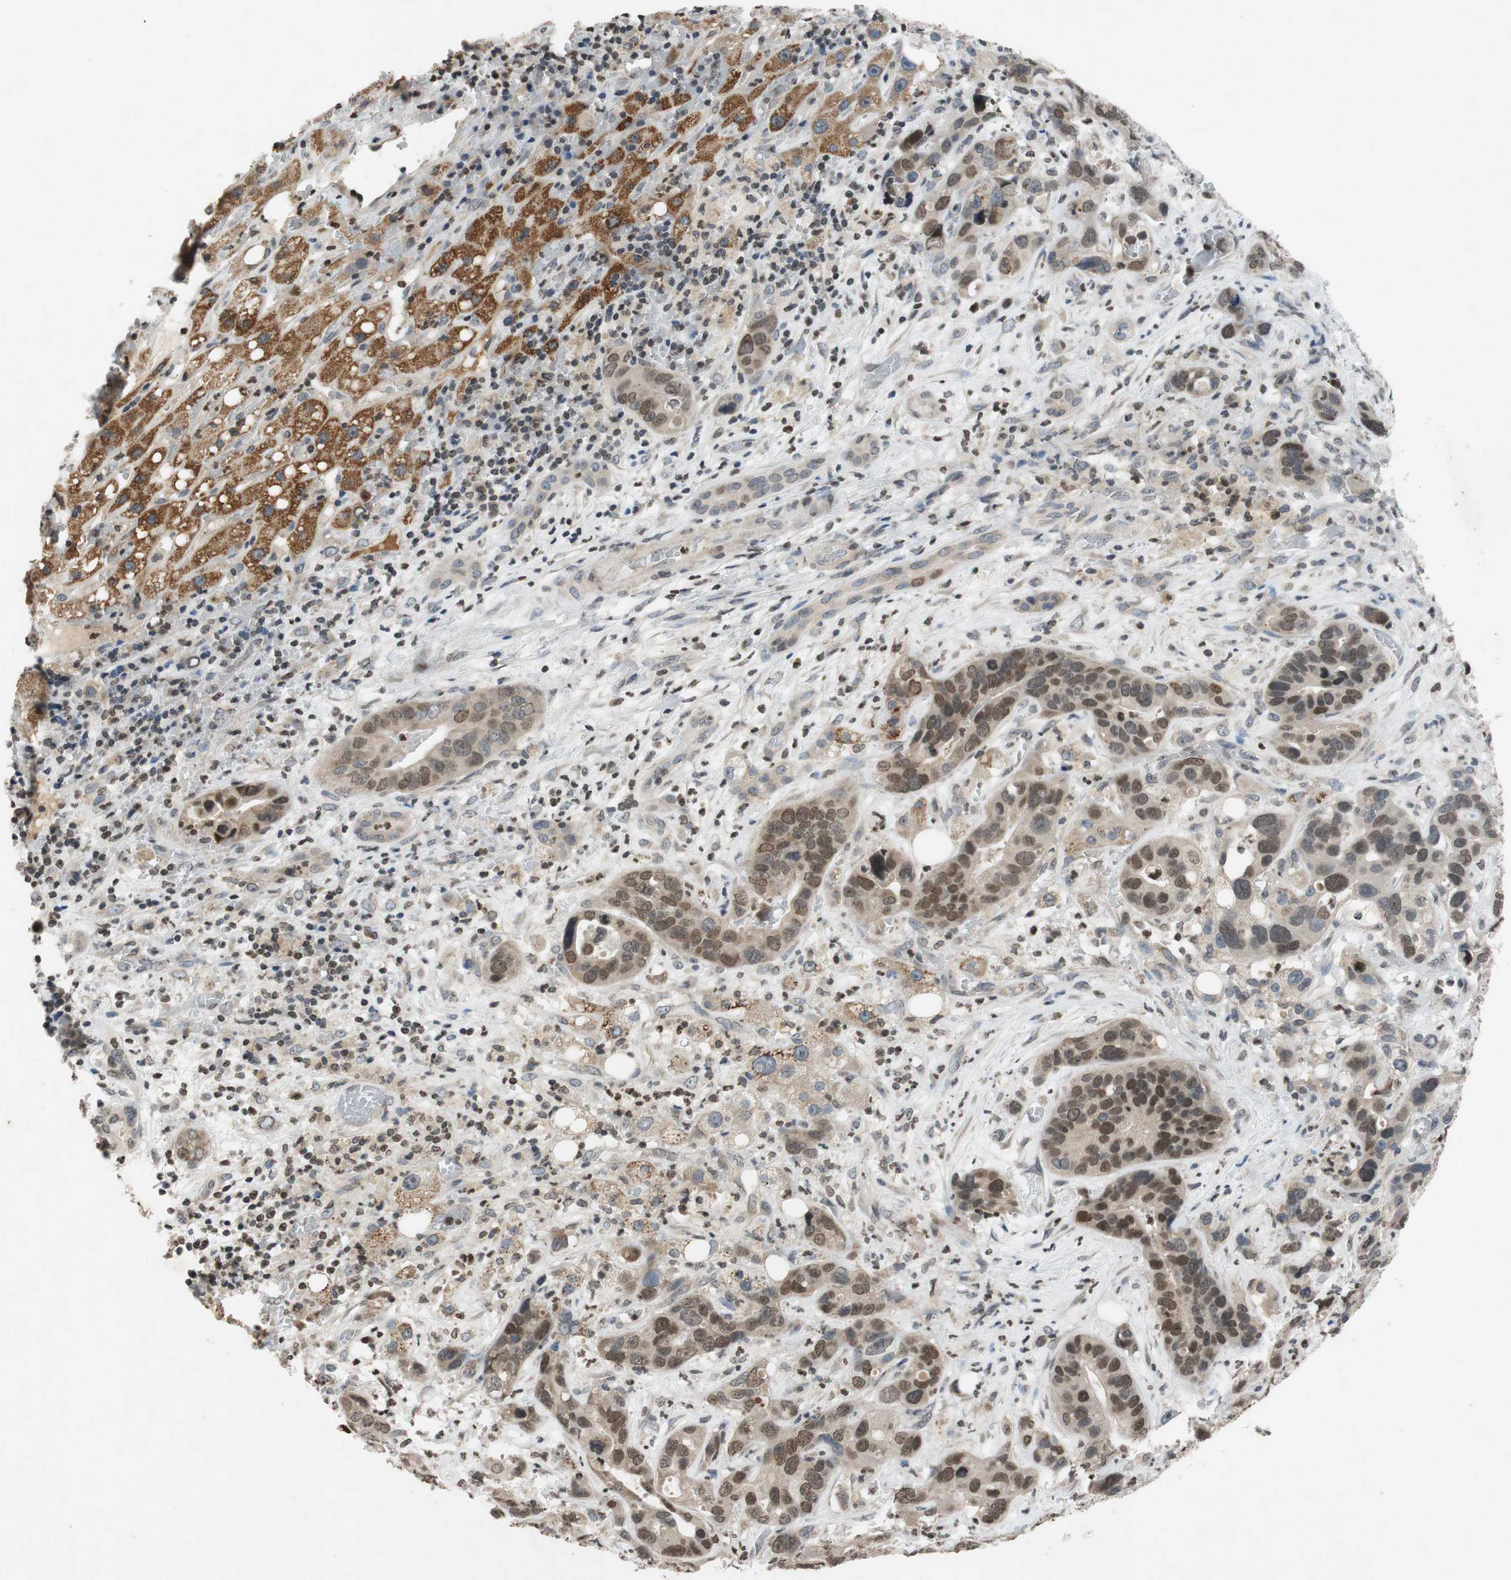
{"staining": {"intensity": "moderate", "quantity": "25%-75%", "location": "cytoplasmic/membranous,nuclear"}, "tissue": "liver cancer", "cell_type": "Tumor cells", "image_type": "cancer", "snomed": [{"axis": "morphology", "description": "Cholangiocarcinoma"}, {"axis": "topography", "description": "Liver"}], "caption": "Protein expression analysis of liver cholangiocarcinoma displays moderate cytoplasmic/membranous and nuclear positivity in about 25%-75% of tumor cells.", "gene": "MCM6", "patient": {"sex": "female", "age": 65}}